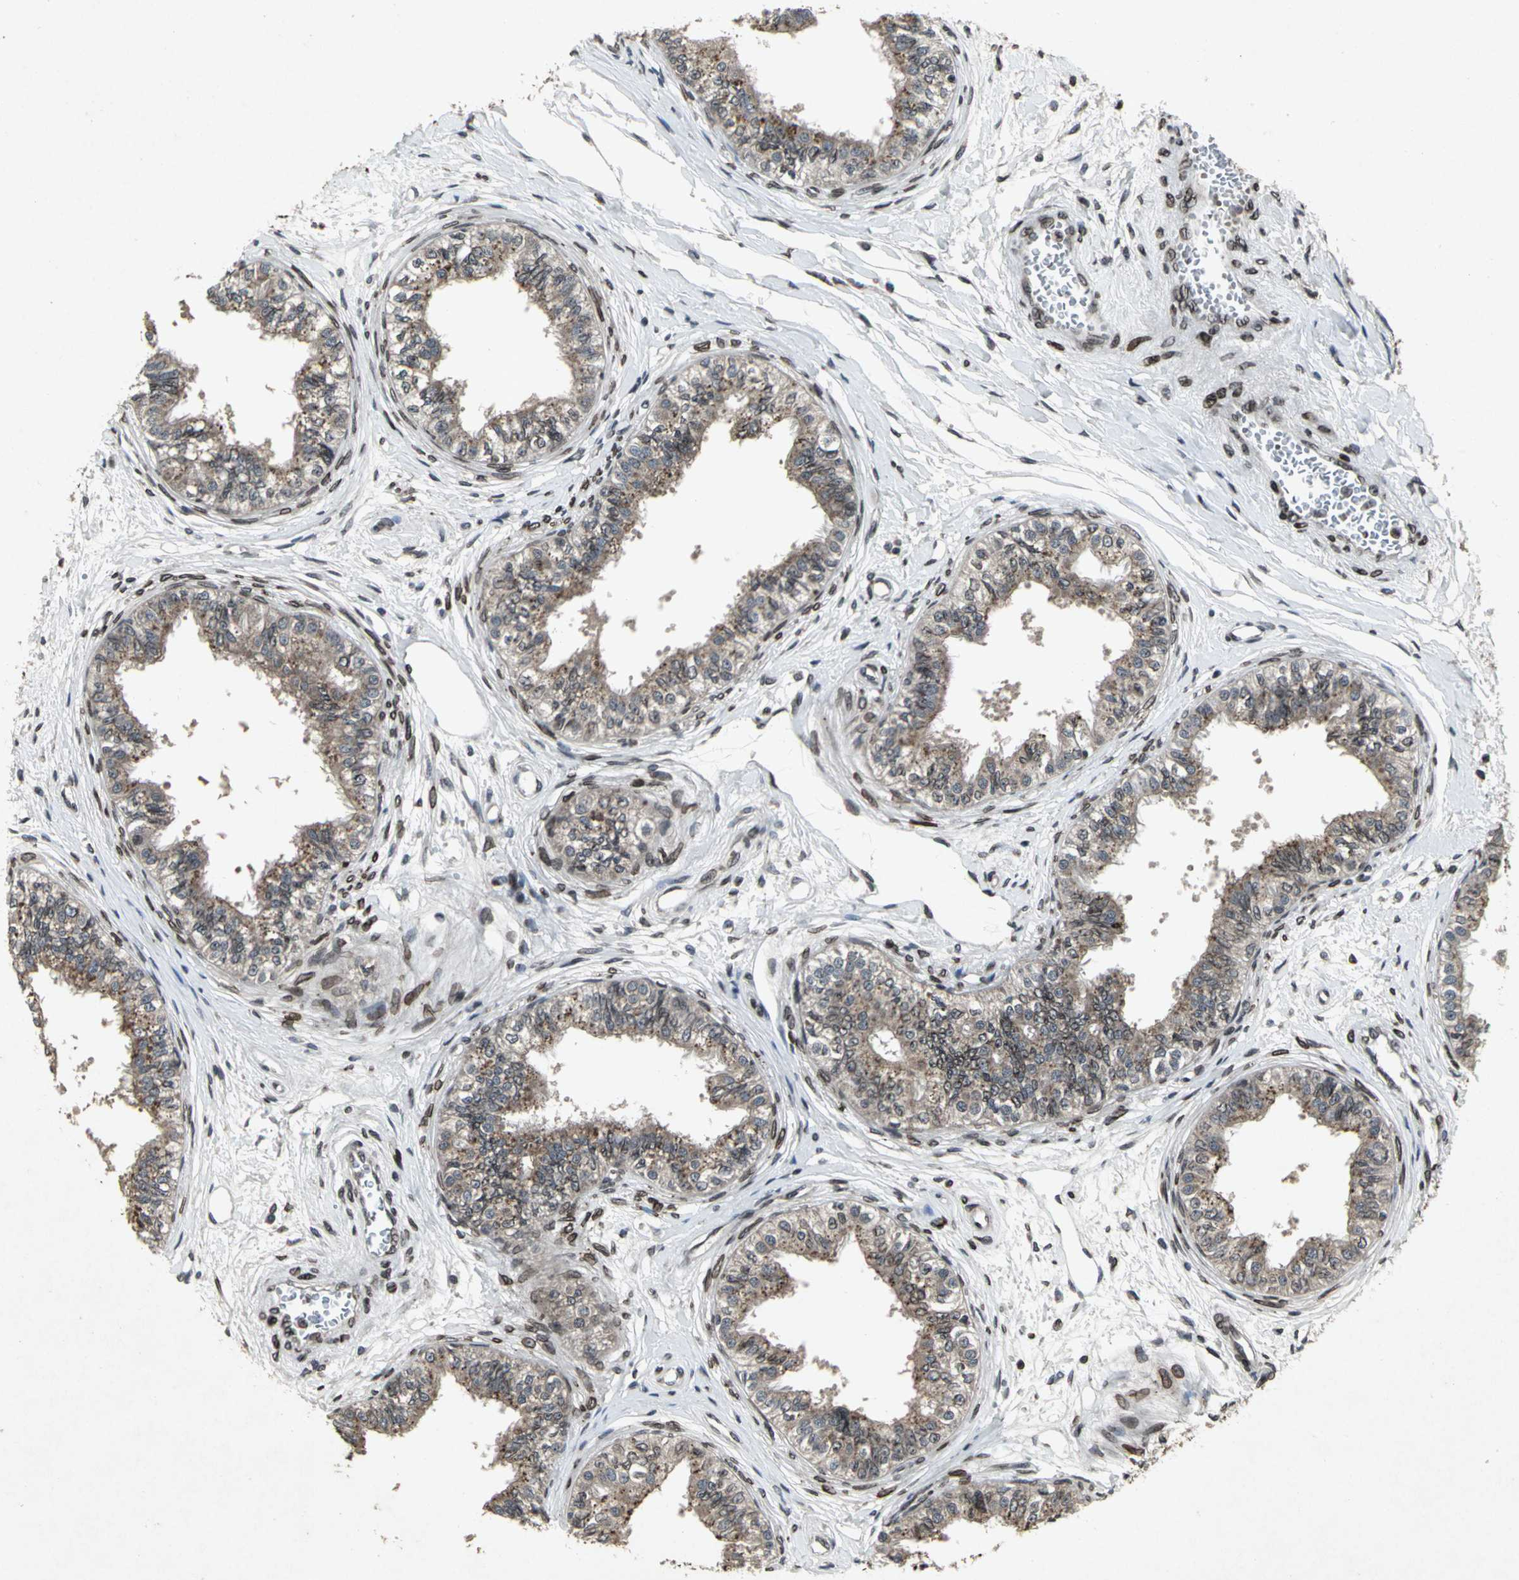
{"staining": {"intensity": "strong", "quantity": "25%-75%", "location": "cytoplasmic/membranous,nuclear"}, "tissue": "epididymis", "cell_type": "Glandular cells", "image_type": "normal", "snomed": [{"axis": "morphology", "description": "Normal tissue, NOS"}, {"axis": "morphology", "description": "Adenocarcinoma, metastatic, NOS"}, {"axis": "topography", "description": "Testis"}, {"axis": "topography", "description": "Epididymis"}], "caption": "A brown stain highlights strong cytoplasmic/membranous,nuclear staining of a protein in glandular cells of unremarkable epididymis.", "gene": "SH2B3", "patient": {"sex": "male", "age": 26}}